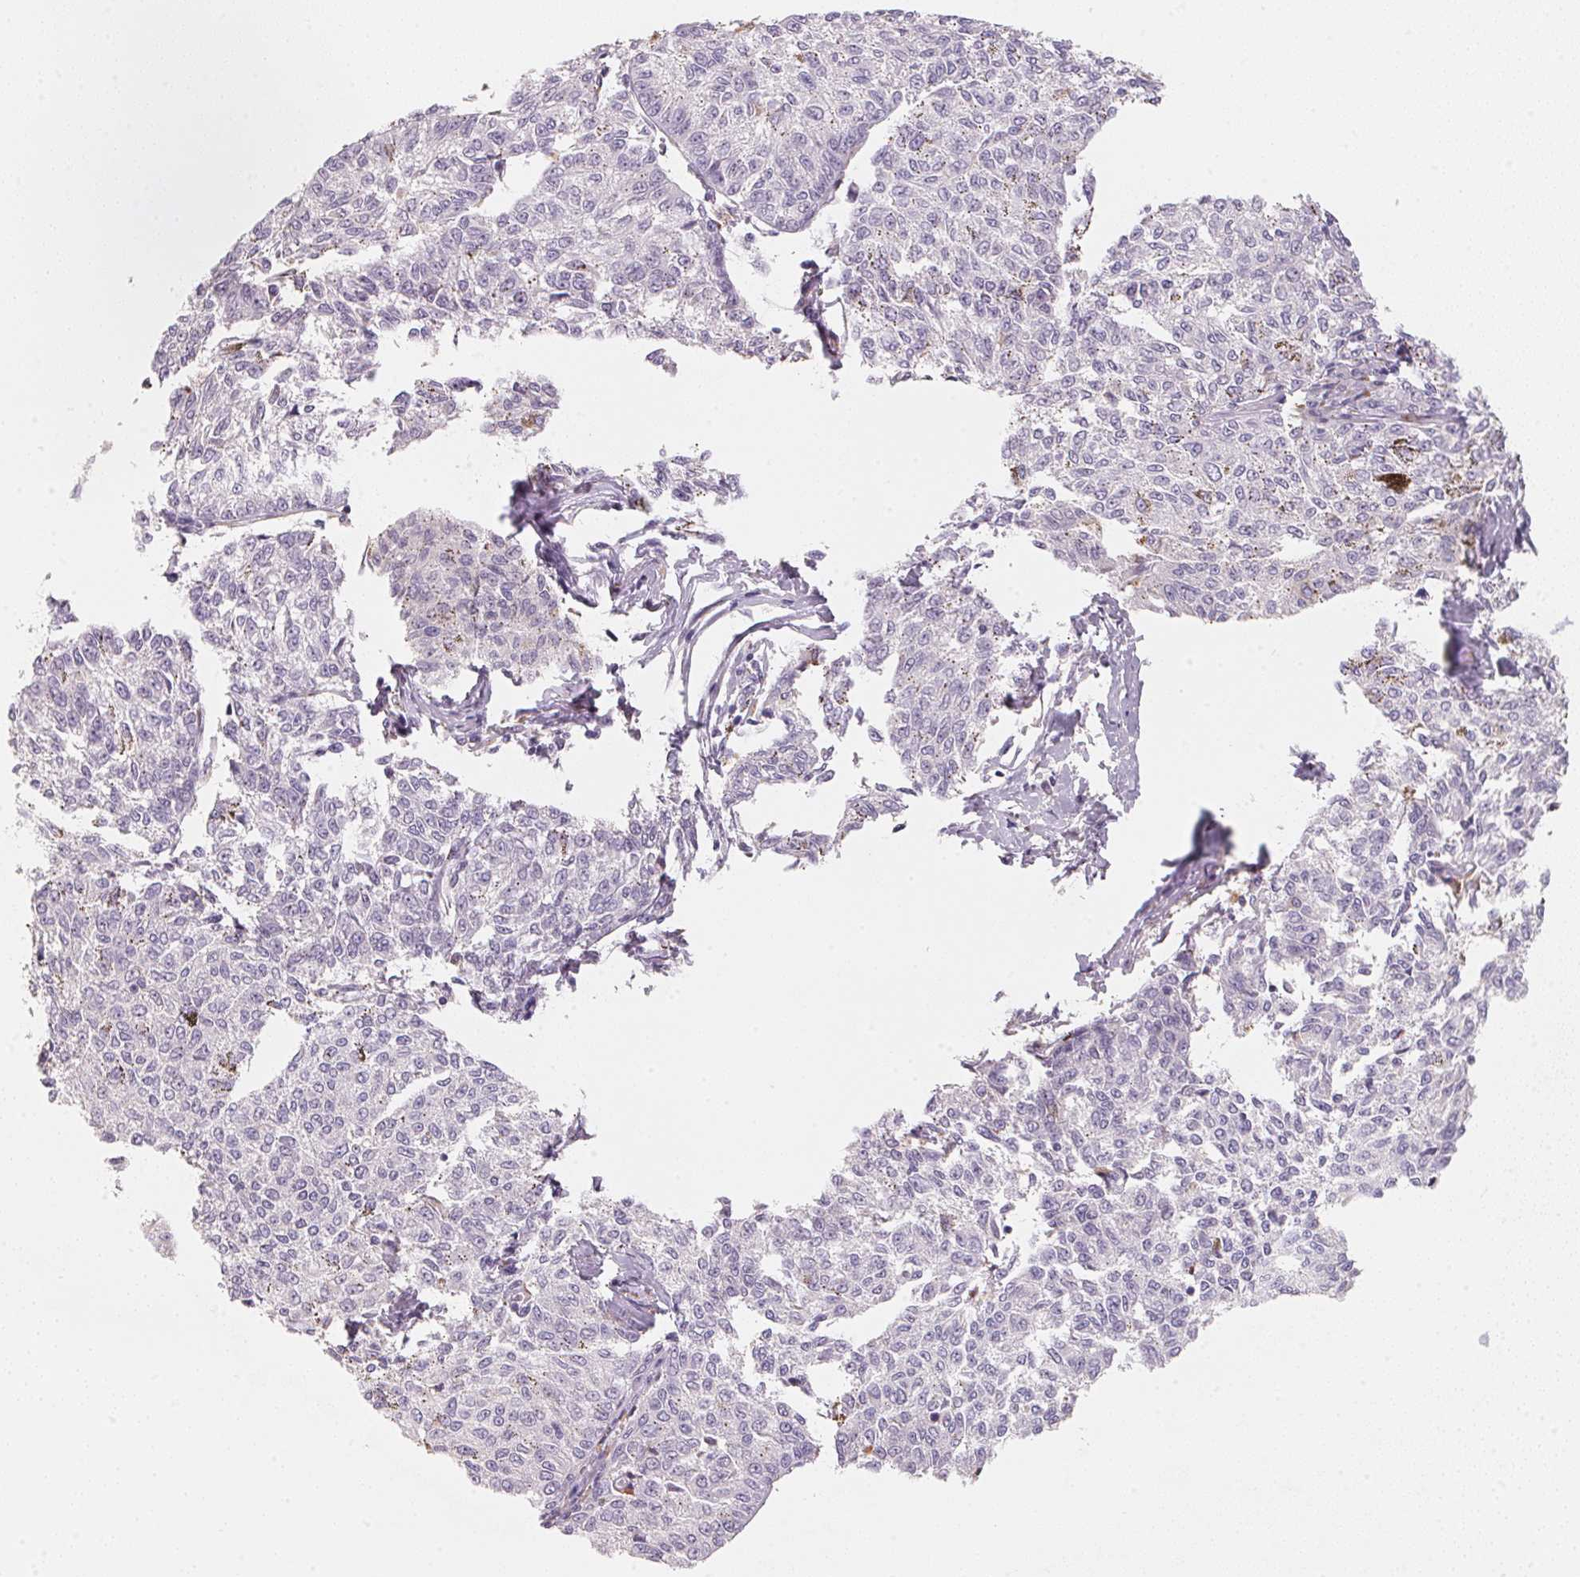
{"staining": {"intensity": "negative", "quantity": "none", "location": "none"}, "tissue": "melanoma", "cell_type": "Tumor cells", "image_type": "cancer", "snomed": [{"axis": "morphology", "description": "Malignant melanoma, NOS"}, {"axis": "topography", "description": "Skin"}], "caption": "DAB (3,3'-diaminobenzidine) immunohistochemical staining of malignant melanoma reveals no significant positivity in tumor cells.", "gene": "TREH", "patient": {"sex": "female", "age": 72}}